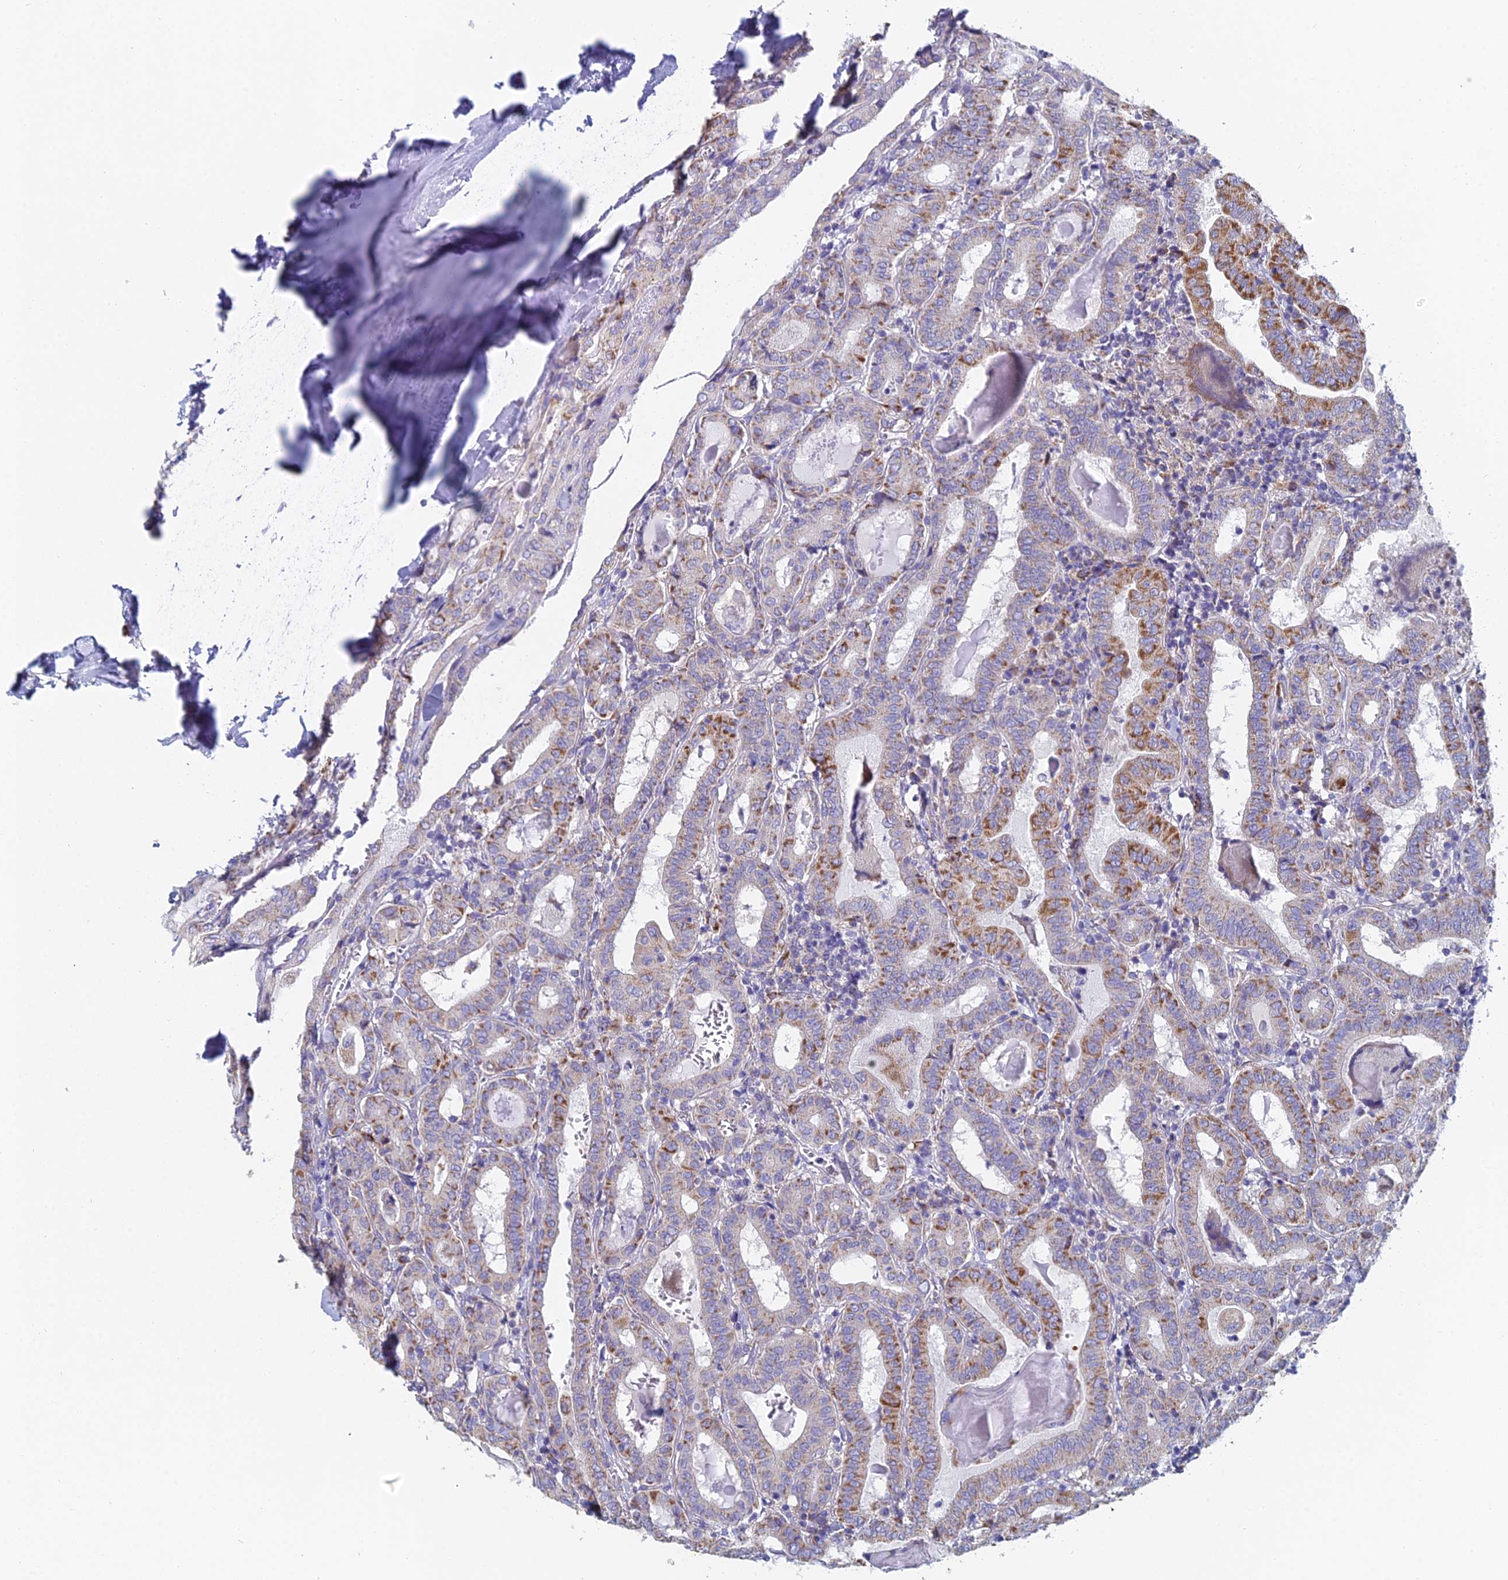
{"staining": {"intensity": "moderate", "quantity": "25%-75%", "location": "cytoplasmic/membranous"}, "tissue": "thyroid cancer", "cell_type": "Tumor cells", "image_type": "cancer", "snomed": [{"axis": "morphology", "description": "Papillary adenocarcinoma, NOS"}, {"axis": "topography", "description": "Thyroid gland"}], "caption": "Moderate cytoplasmic/membranous staining for a protein is seen in approximately 25%-75% of tumor cells of thyroid papillary adenocarcinoma using immunohistochemistry (IHC).", "gene": "CRACR2B", "patient": {"sex": "female", "age": 72}}